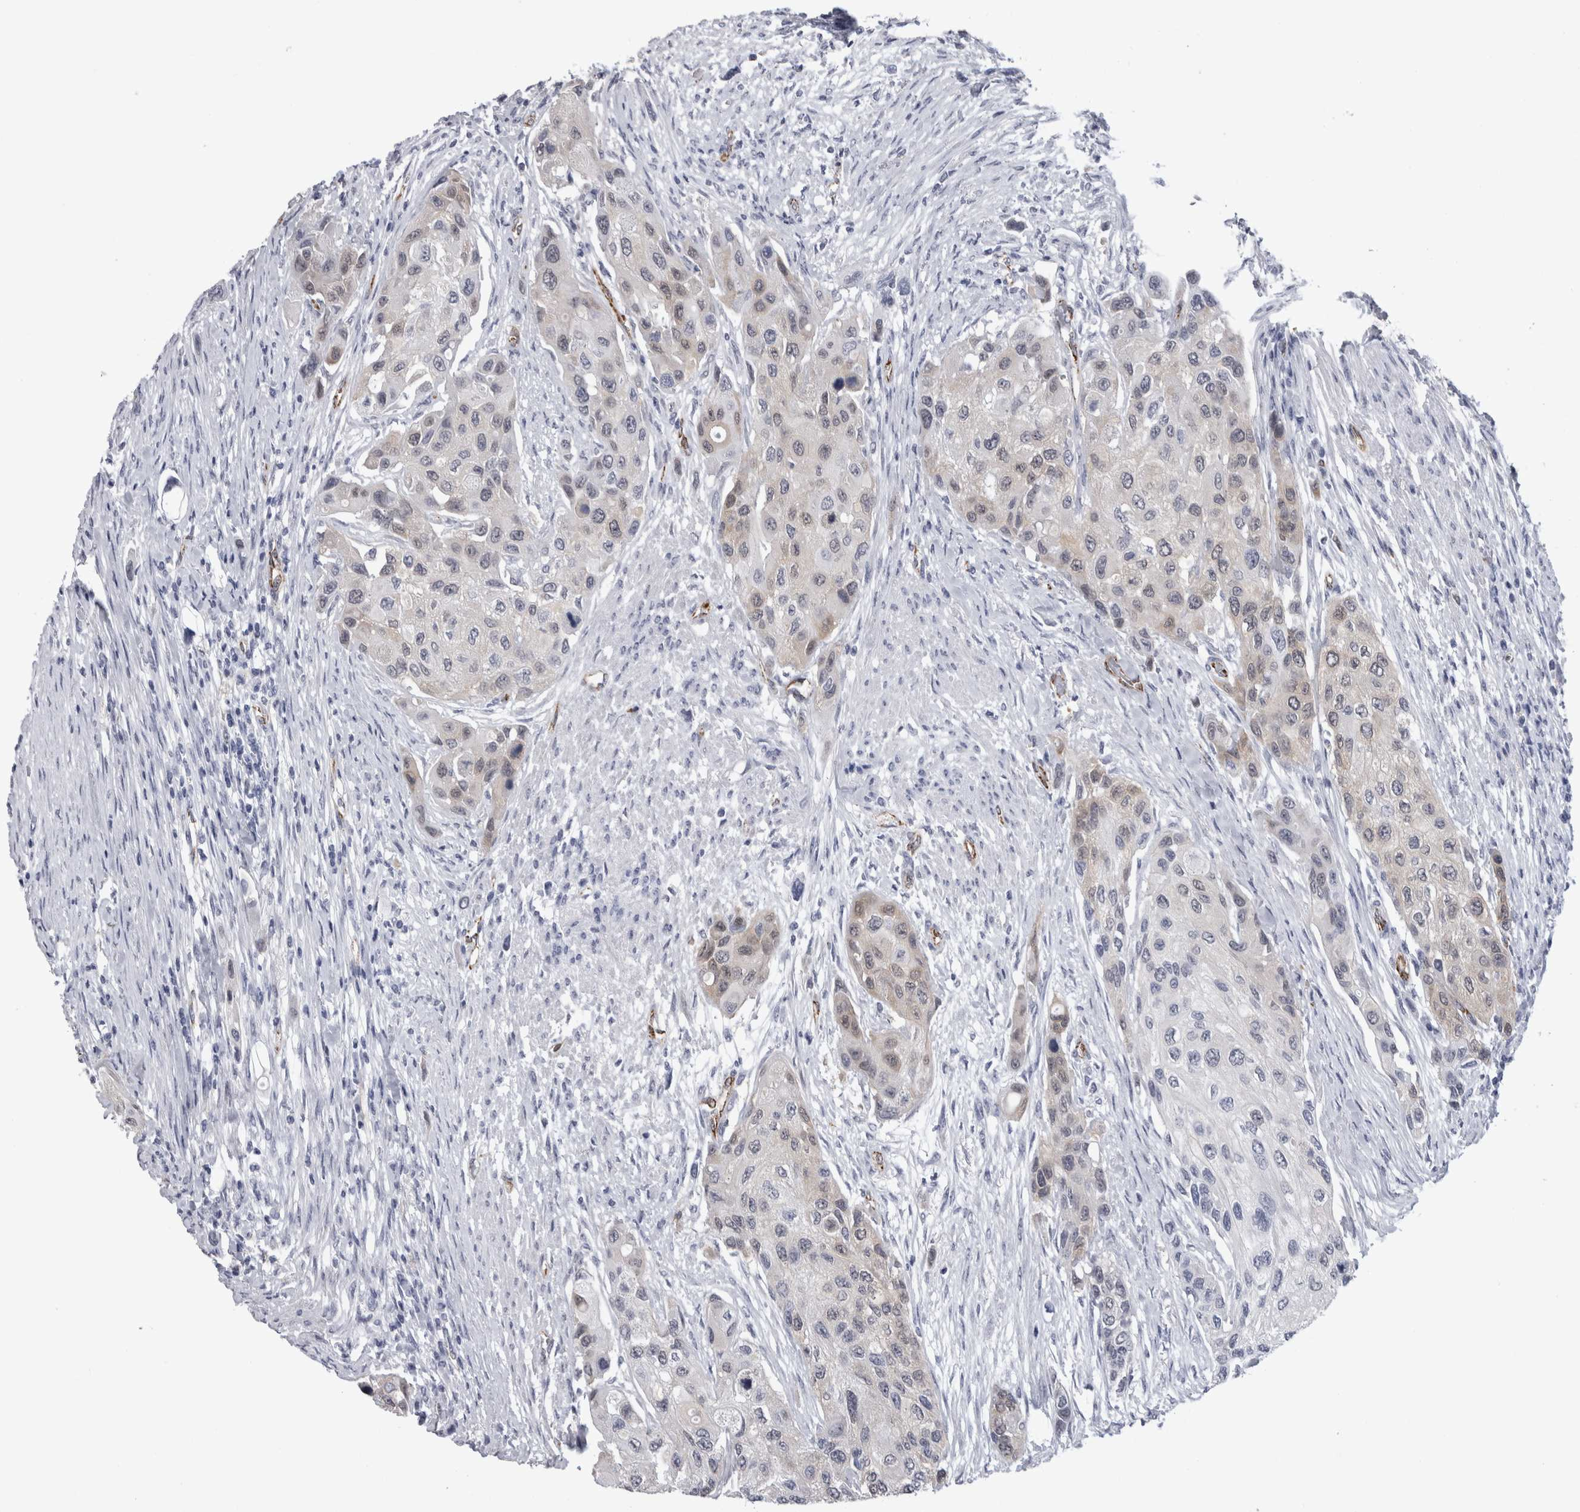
{"staining": {"intensity": "negative", "quantity": "none", "location": "none"}, "tissue": "urothelial cancer", "cell_type": "Tumor cells", "image_type": "cancer", "snomed": [{"axis": "morphology", "description": "Urothelial carcinoma, High grade"}, {"axis": "topography", "description": "Urinary bladder"}], "caption": "The histopathology image reveals no significant staining in tumor cells of urothelial cancer. (DAB immunohistochemistry (IHC) with hematoxylin counter stain).", "gene": "ACOT7", "patient": {"sex": "female", "age": 56}}